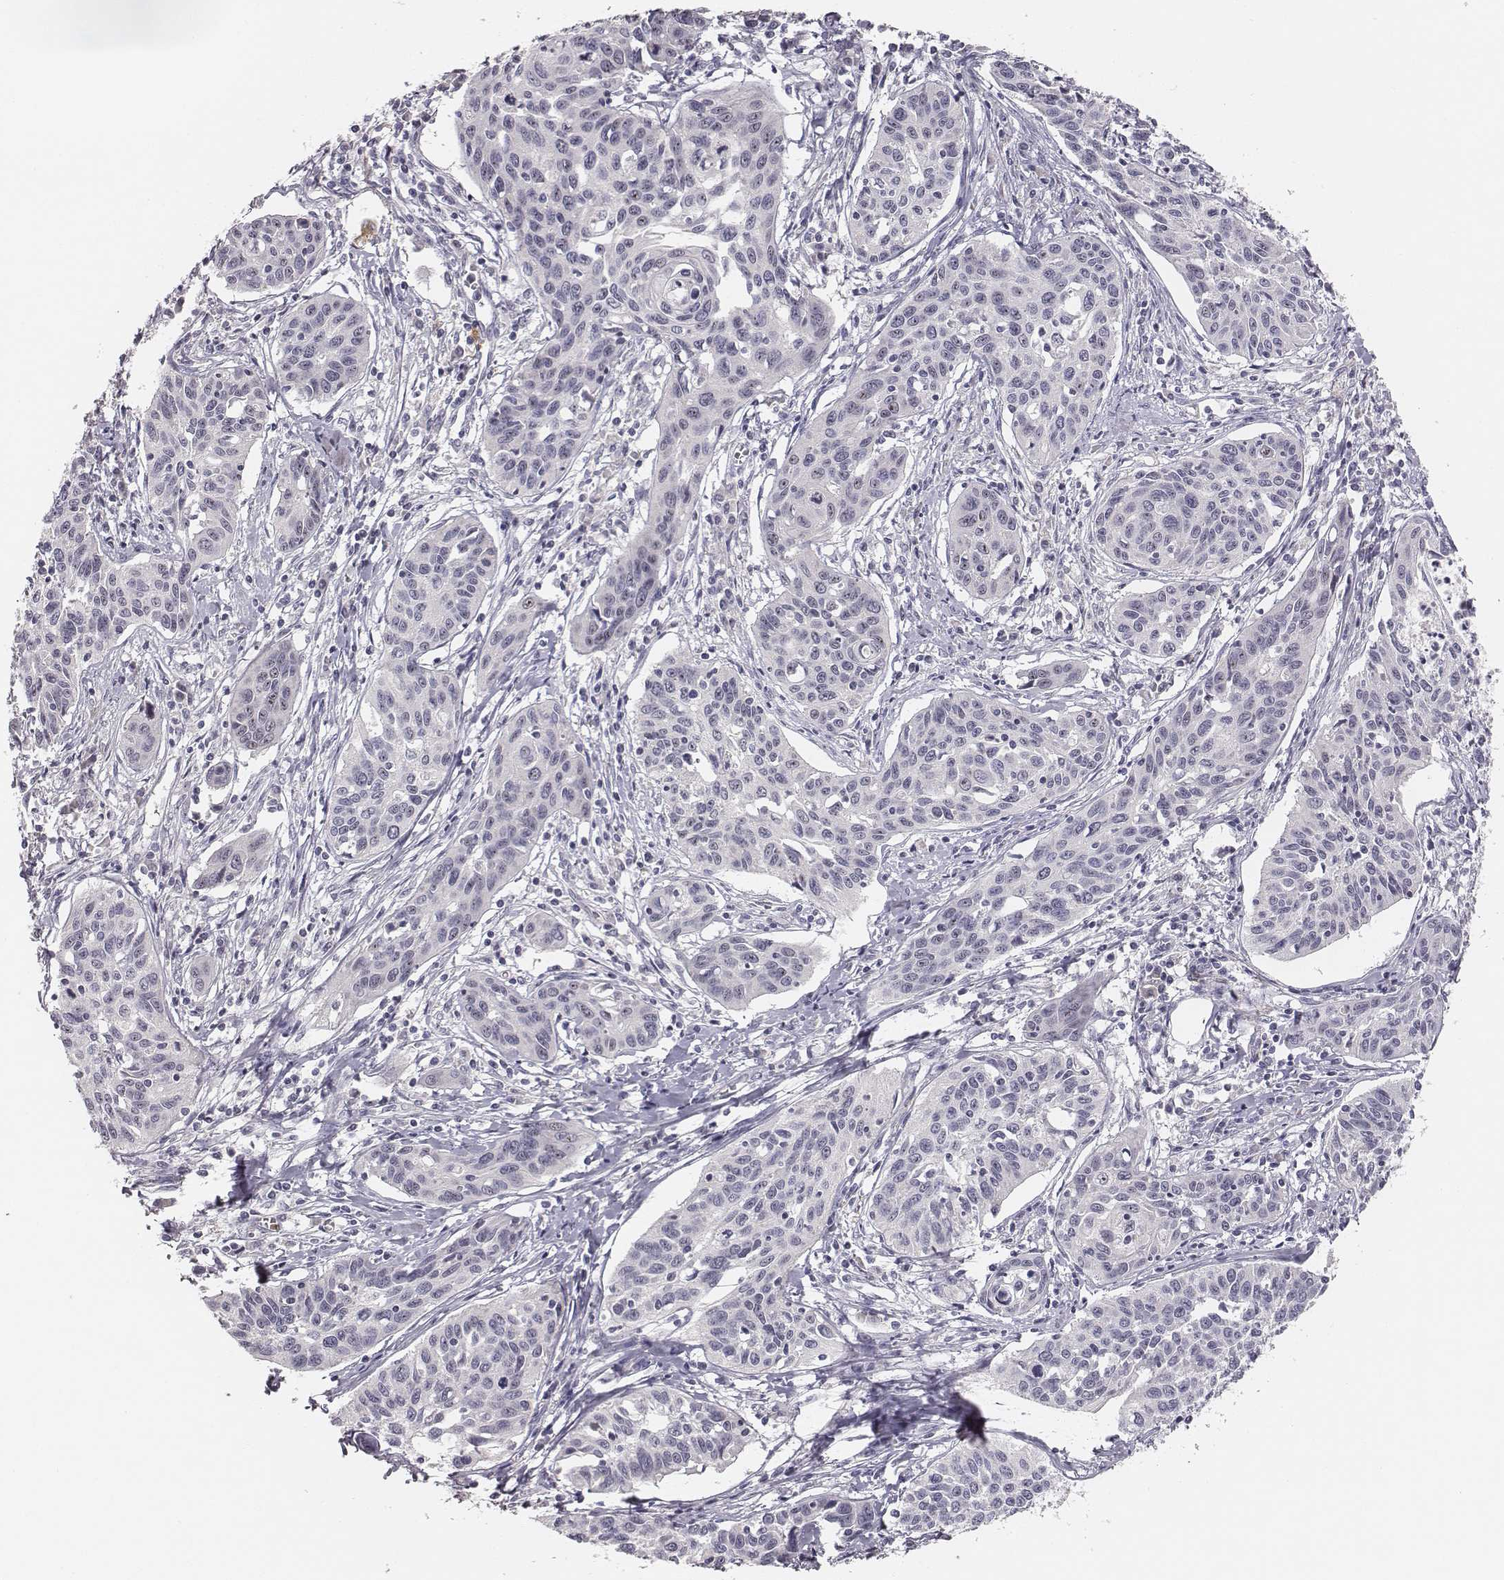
{"staining": {"intensity": "negative", "quantity": "none", "location": "none"}, "tissue": "cervical cancer", "cell_type": "Tumor cells", "image_type": "cancer", "snomed": [{"axis": "morphology", "description": "Squamous cell carcinoma, NOS"}, {"axis": "topography", "description": "Cervix"}], "caption": "Tumor cells are negative for brown protein staining in squamous cell carcinoma (cervical).", "gene": "NIFK", "patient": {"sex": "female", "age": 31}}